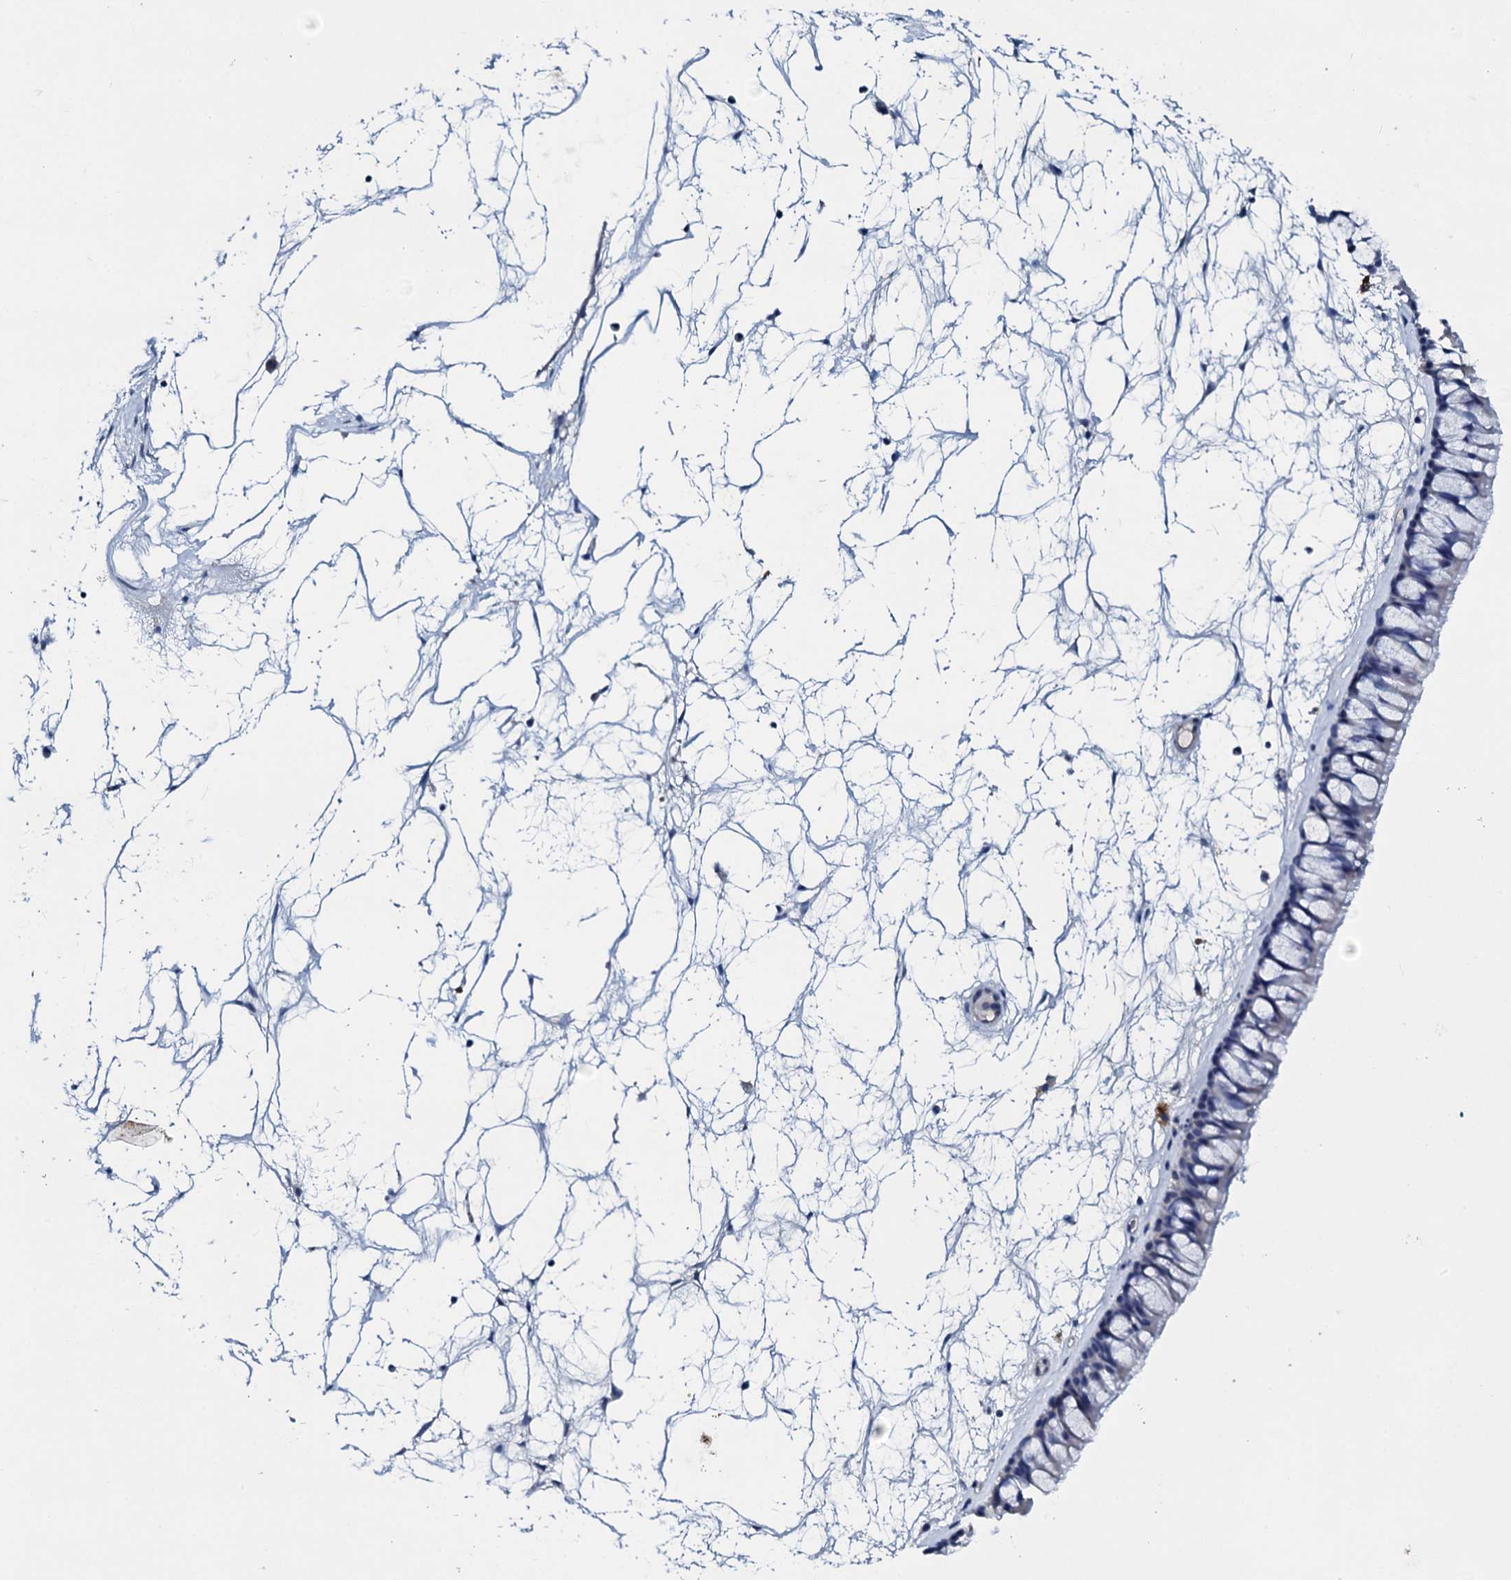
{"staining": {"intensity": "weak", "quantity": "<25%", "location": "cytoplasmic/membranous"}, "tissue": "nasopharynx", "cell_type": "Respiratory epithelial cells", "image_type": "normal", "snomed": [{"axis": "morphology", "description": "Normal tissue, NOS"}, {"axis": "topography", "description": "Nasopharynx"}], "caption": "Nasopharynx stained for a protein using IHC exhibits no staining respiratory epithelial cells.", "gene": "SLC37A4", "patient": {"sex": "male", "age": 64}}